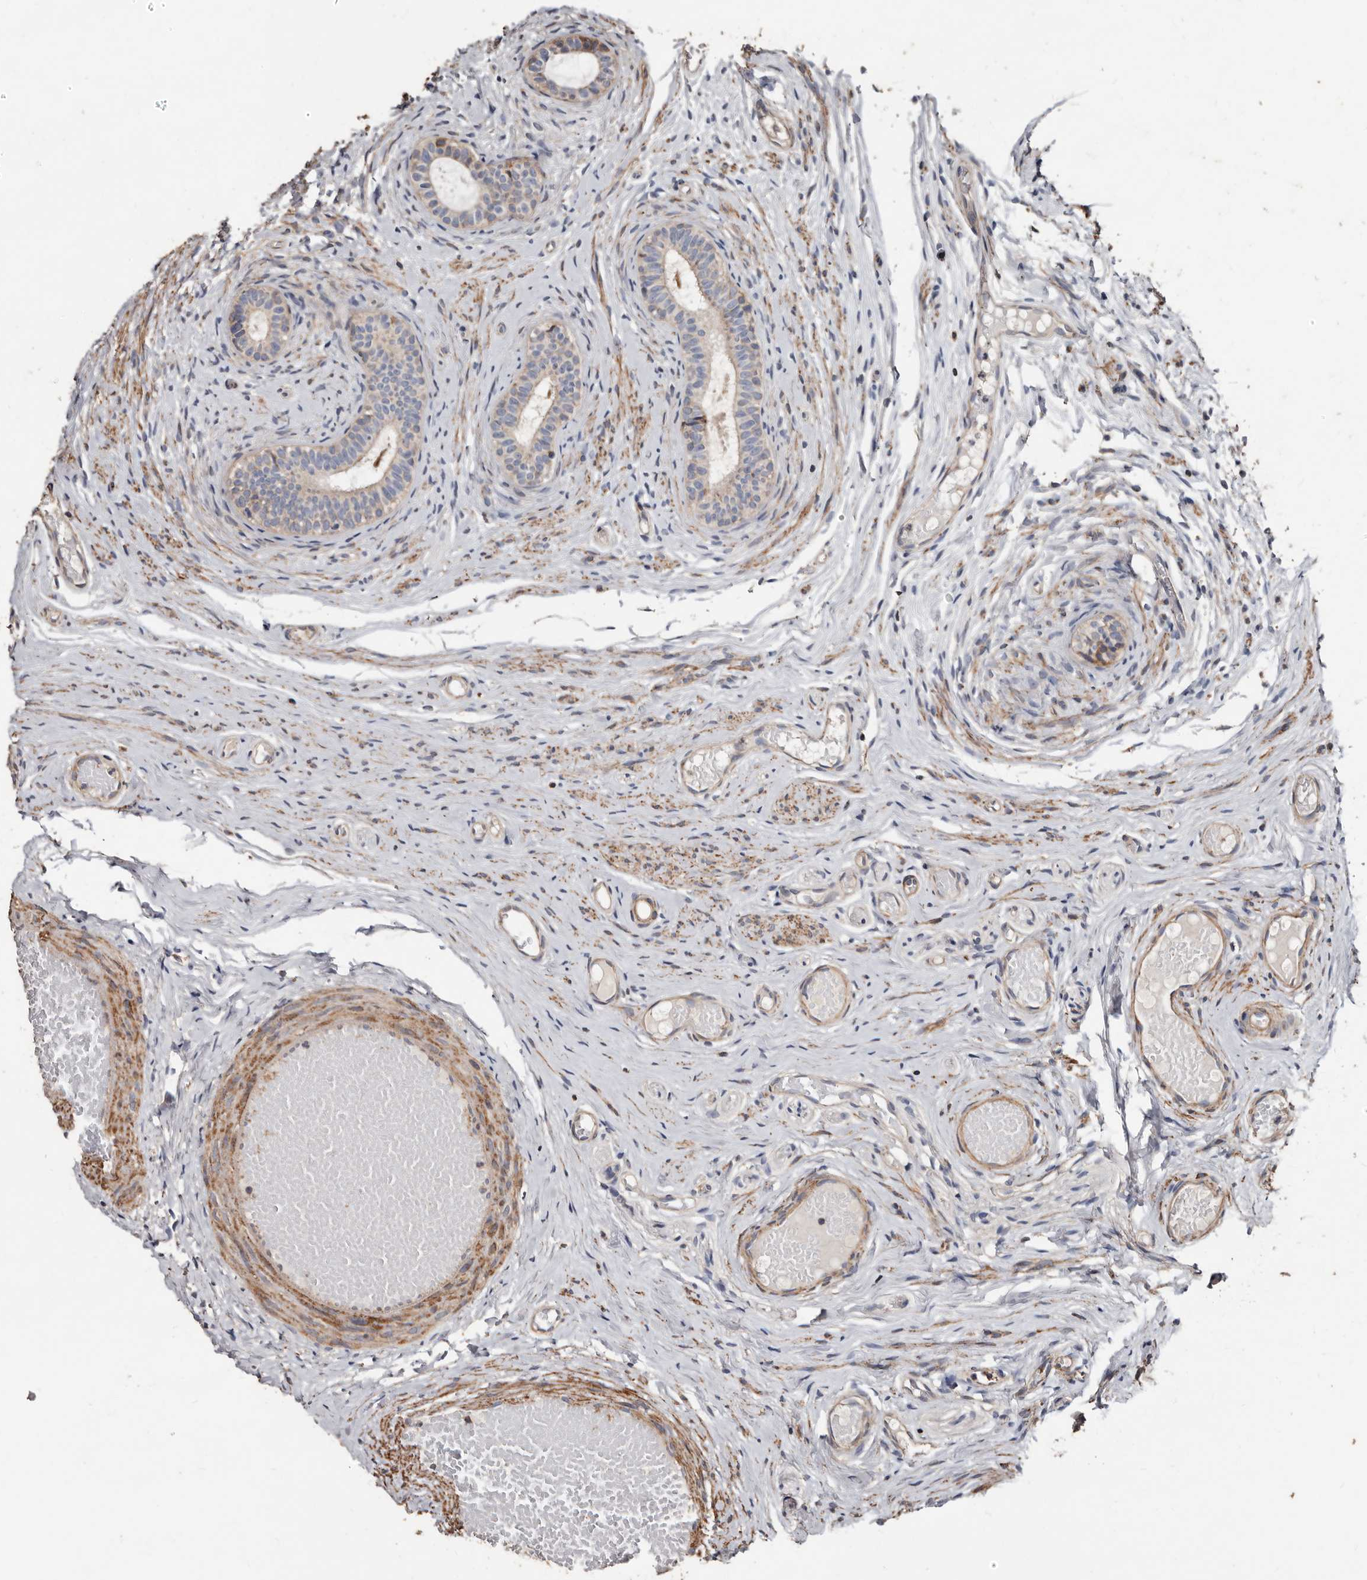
{"staining": {"intensity": "moderate", "quantity": ">75%", "location": "cytoplasmic/membranous"}, "tissue": "epididymis", "cell_type": "Glandular cells", "image_type": "normal", "snomed": [{"axis": "morphology", "description": "Normal tissue, NOS"}, {"axis": "topography", "description": "Epididymis"}], "caption": "IHC micrograph of normal epididymis stained for a protein (brown), which shows medium levels of moderate cytoplasmic/membranous positivity in approximately >75% of glandular cells.", "gene": "OSGIN2", "patient": {"sex": "male", "age": 9}}